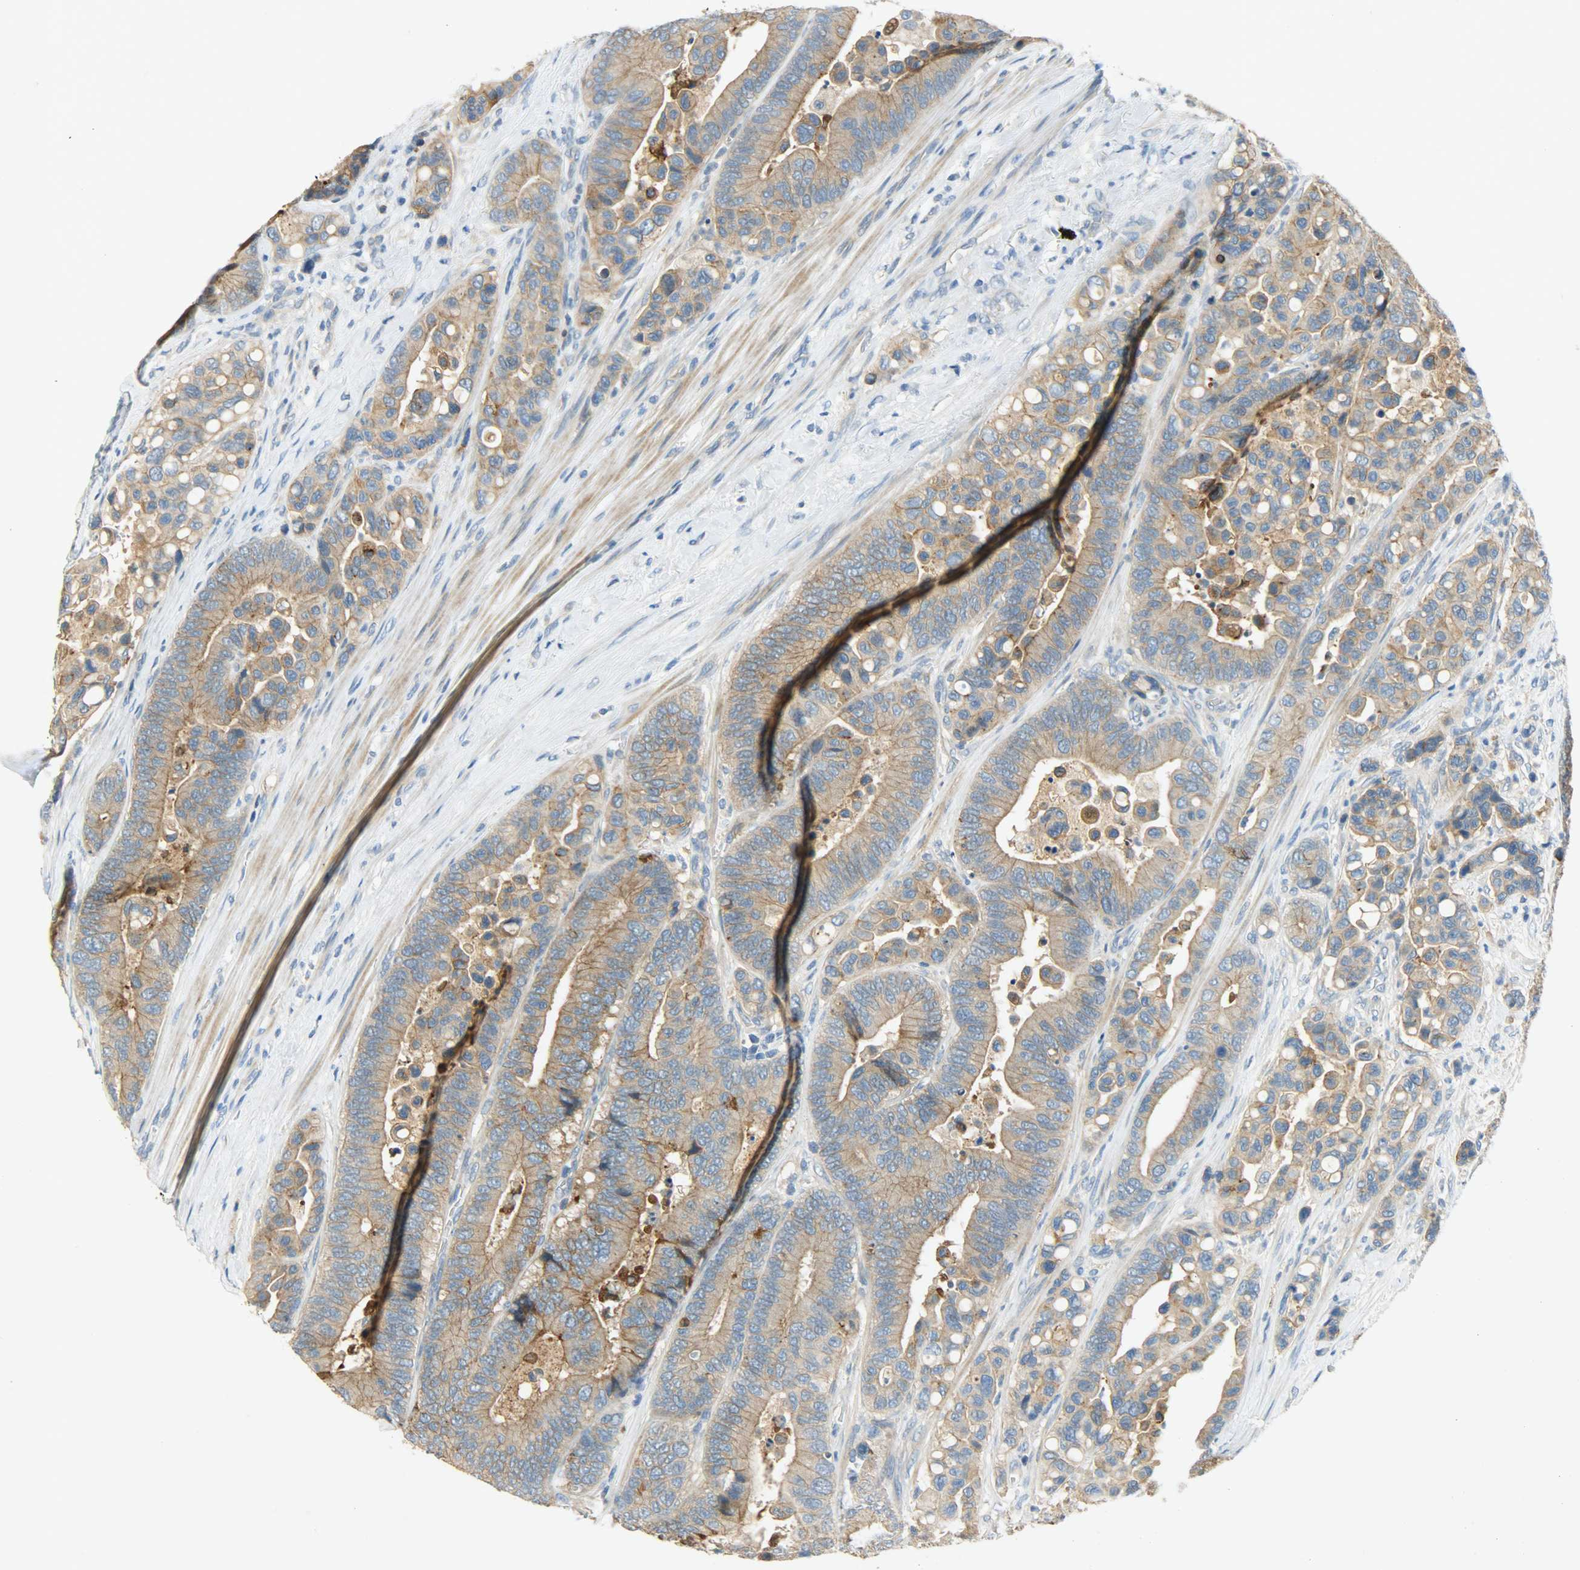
{"staining": {"intensity": "moderate", "quantity": ">75%", "location": "cytoplasmic/membranous"}, "tissue": "colorectal cancer", "cell_type": "Tumor cells", "image_type": "cancer", "snomed": [{"axis": "morphology", "description": "Normal tissue, NOS"}, {"axis": "morphology", "description": "Adenocarcinoma, NOS"}, {"axis": "topography", "description": "Colon"}], "caption": "The immunohistochemical stain highlights moderate cytoplasmic/membranous staining in tumor cells of adenocarcinoma (colorectal) tissue.", "gene": "DSG2", "patient": {"sex": "male", "age": 82}}